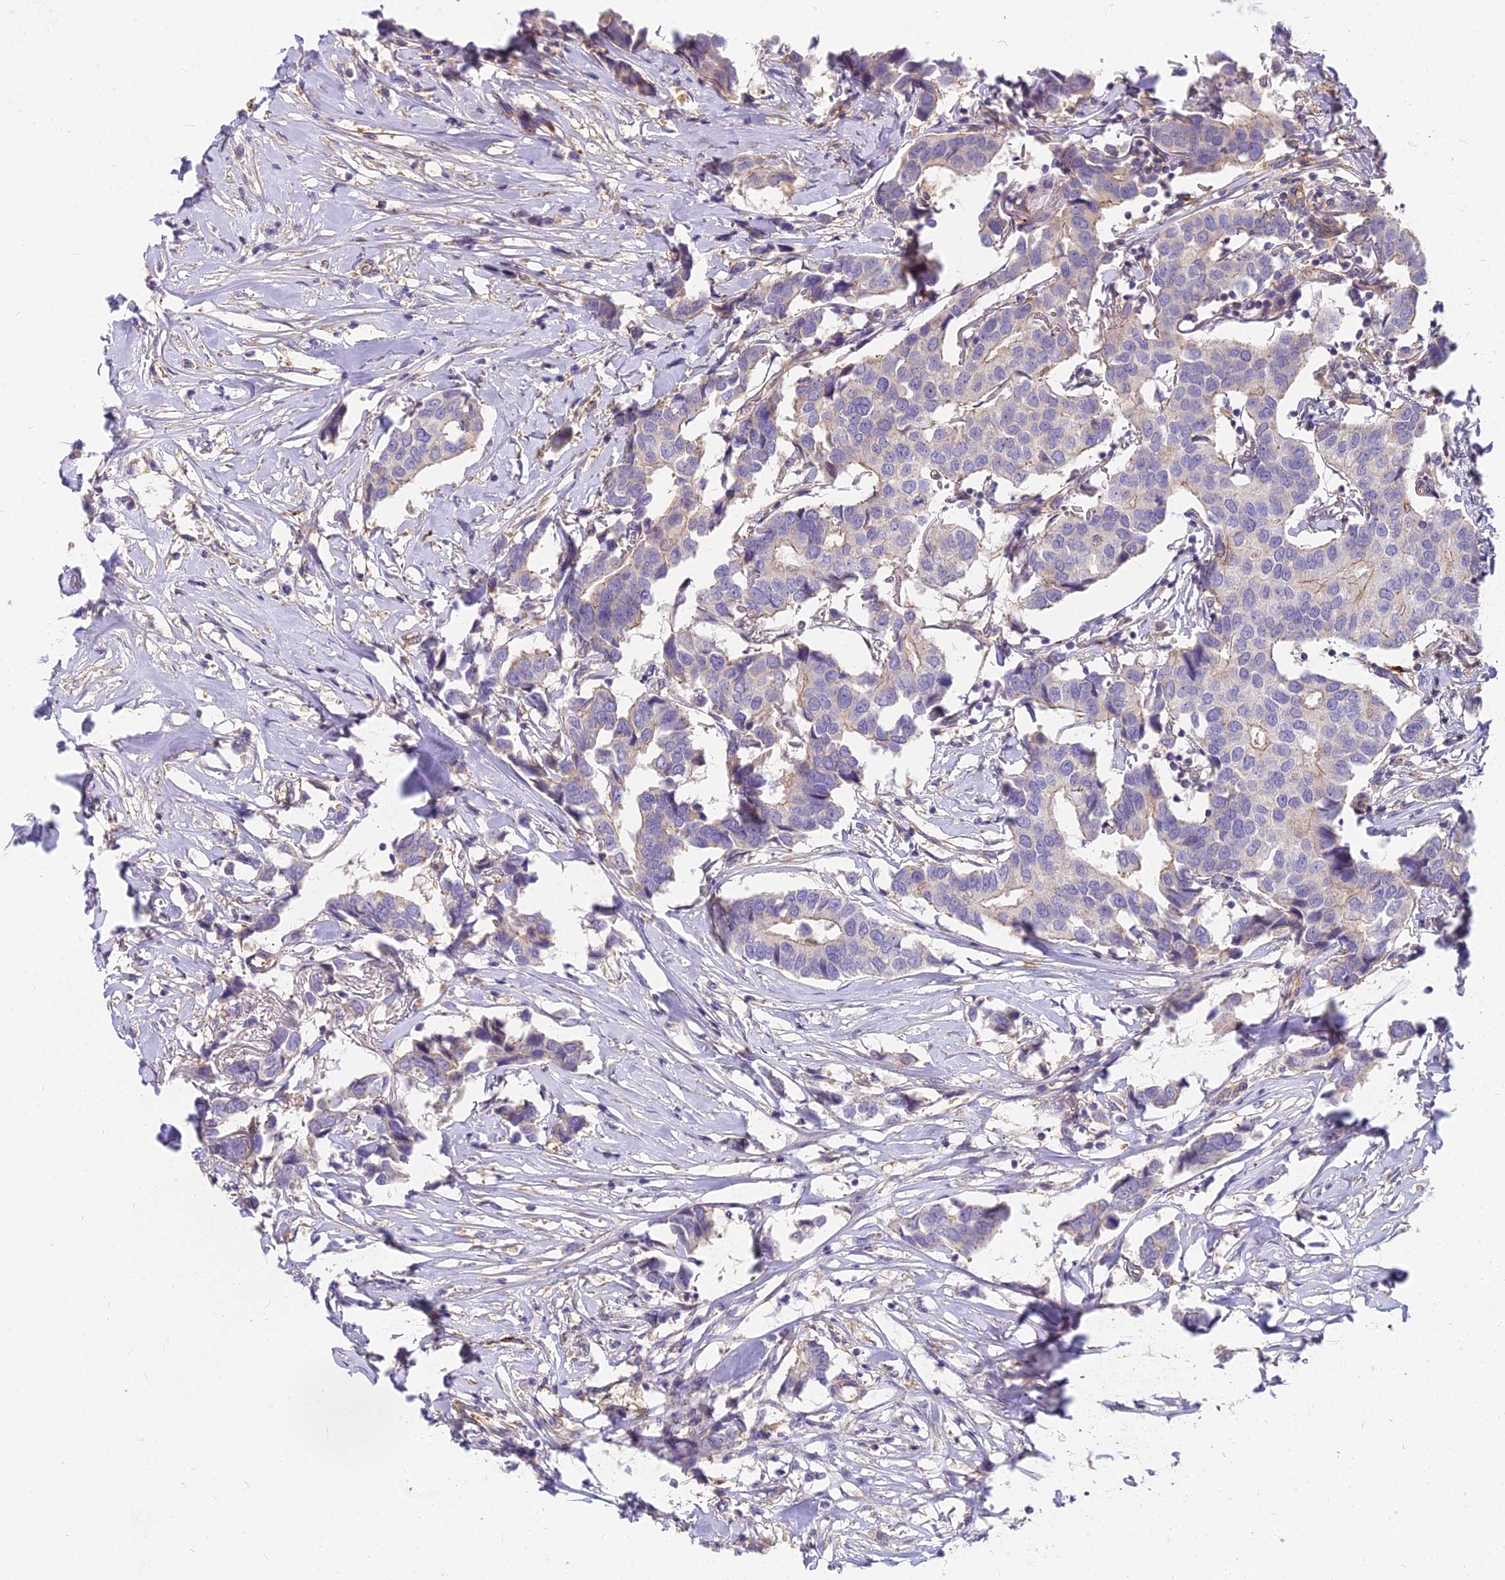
{"staining": {"intensity": "negative", "quantity": "none", "location": "none"}, "tissue": "breast cancer", "cell_type": "Tumor cells", "image_type": "cancer", "snomed": [{"axis": "morphology", "description": "Duct carcinoma"}, {"axis": "topography", "description": "Breast"}], "caption": "A micrograph of human breast cancer (intraductal carcinoma) is negative for staining in tumor cells.", "gene": "HLA-DOA", "patient": {"sex": "female", "age": 80}}